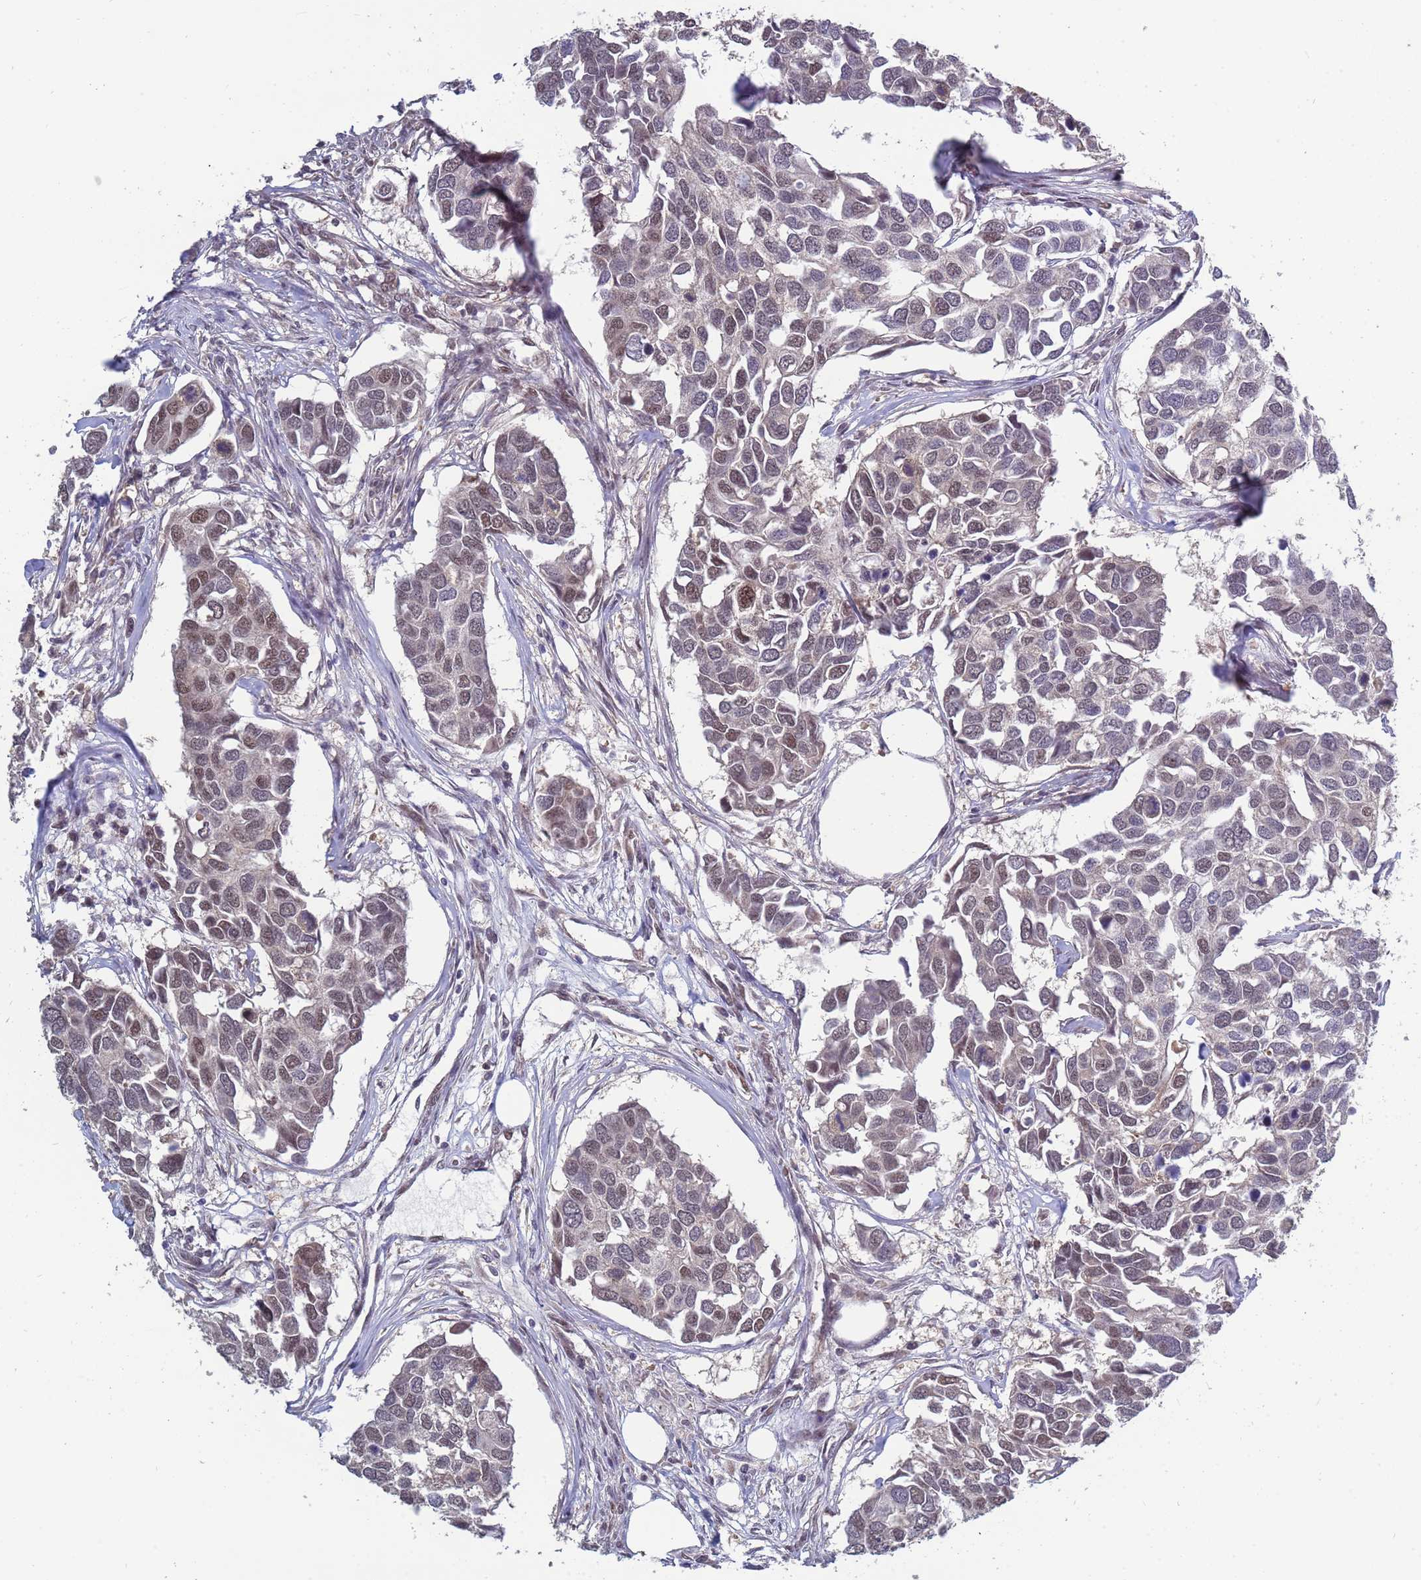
{"staining": {"intensity": "moderate", "quantity": "<25%", "location": "nuclear"}, "tissue": "breast cancer", "cell_type": "Tumor cells", "image_type": "cancer", "snomed": [{"axis": "morphology", "description": "Duct carcinoma"}, {"axis": "topography", "description": "Breast"}], "caption": "There is low levels of moderate nuclear staining in tumor cells of breast invasive ductal carcinoma, as demonstrated by immunohistochemical staining (brown color).", "gene": "DENND2B", "patient": {"sex": "female", "age": 83}}